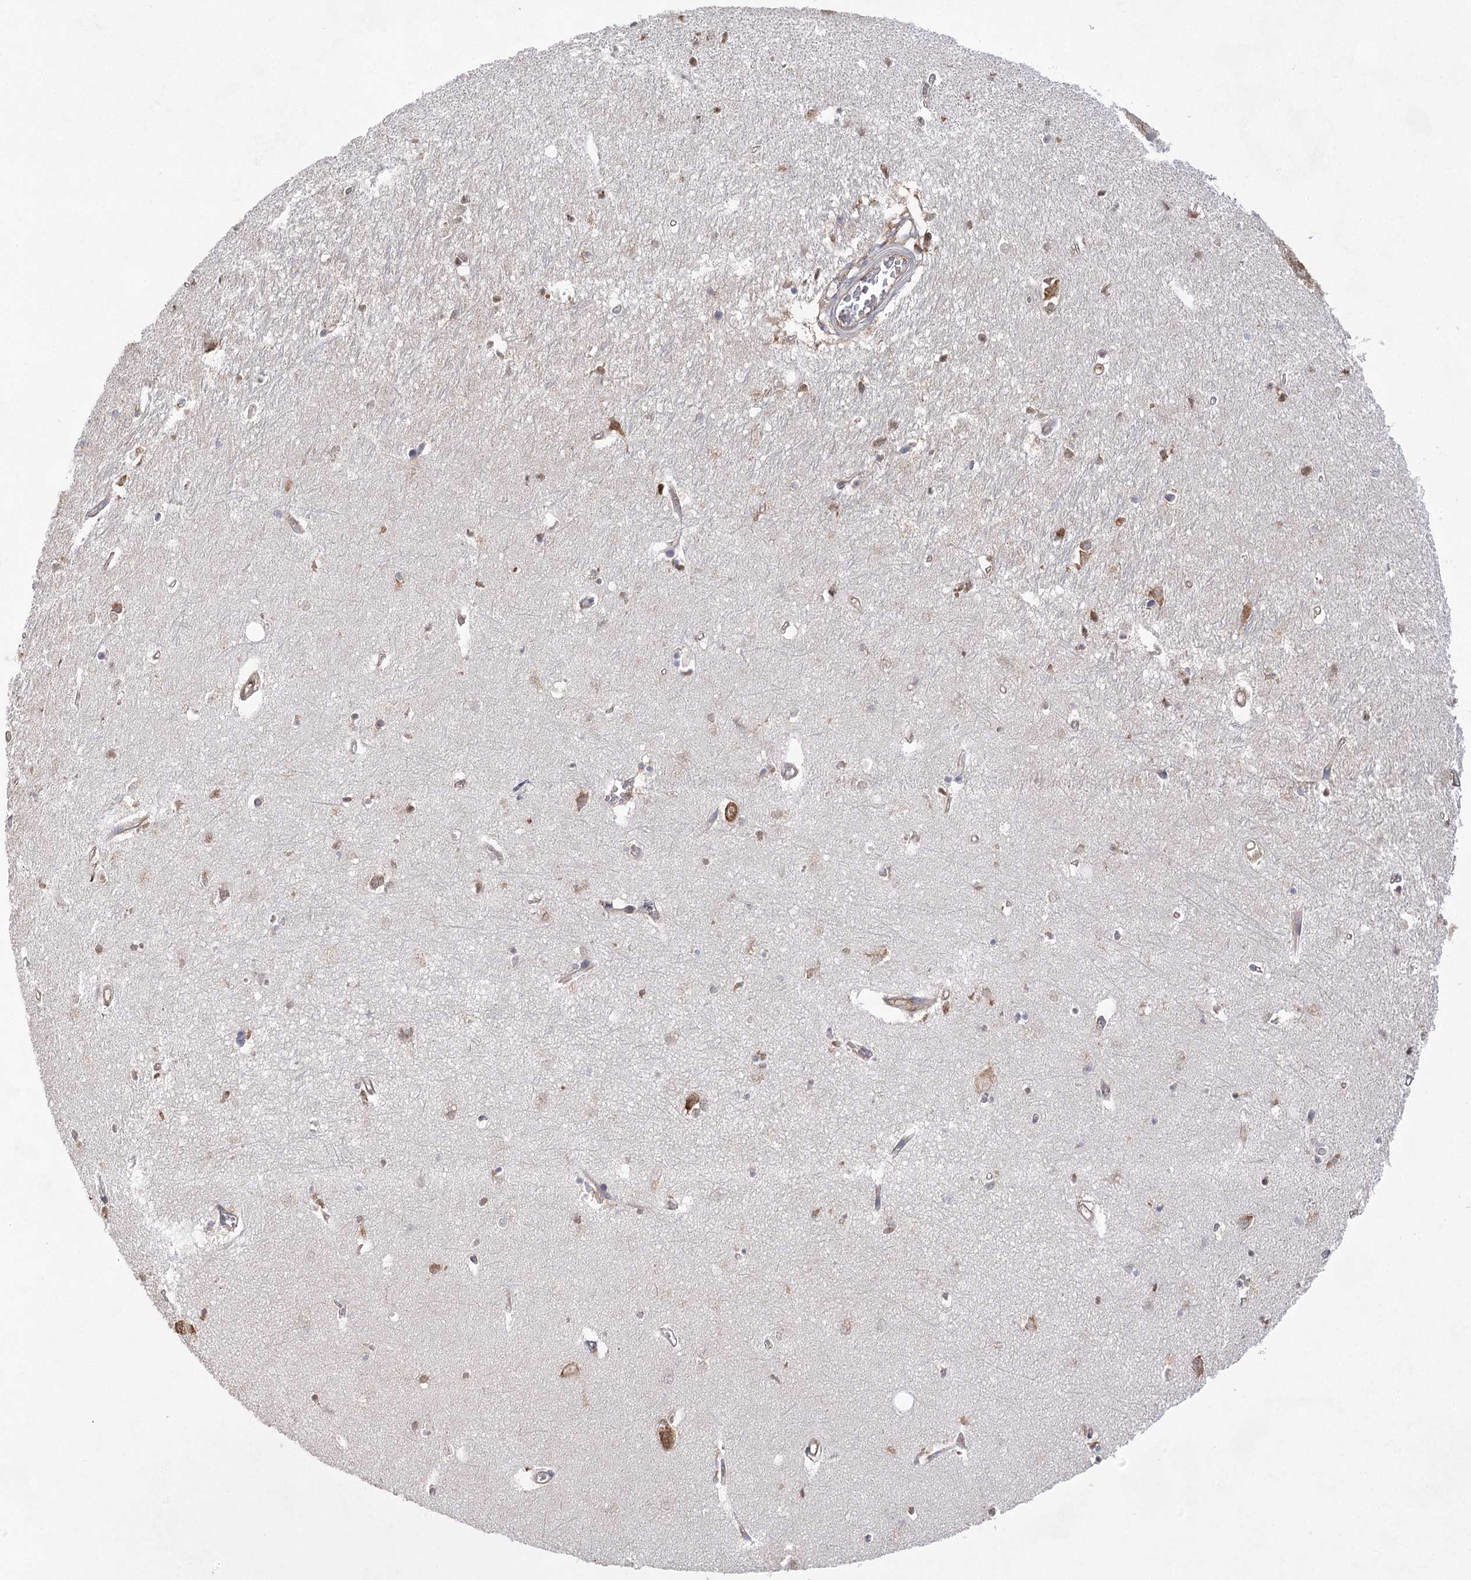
{"staining": {"intensity": "weak", "quantity": "<25%", "location": "cytoplasmic/membranous"}, "tissue": "hippocampus", "cell_type": "Glial cells", "image_type": "normal", "snomed": [{"axis": "morphology", "description": "Normal tissue, NOS"}, {"axis": "topography", "description": "Hippocampus"}], "caption": "High power microscopy micrograph of an immunohistochemistry histopathology image of unremarkable hippocampus, revealing no significant positivity in glial cells.", "gene": "EIF3A", "patient": {"sex": "female", "age": 64}}